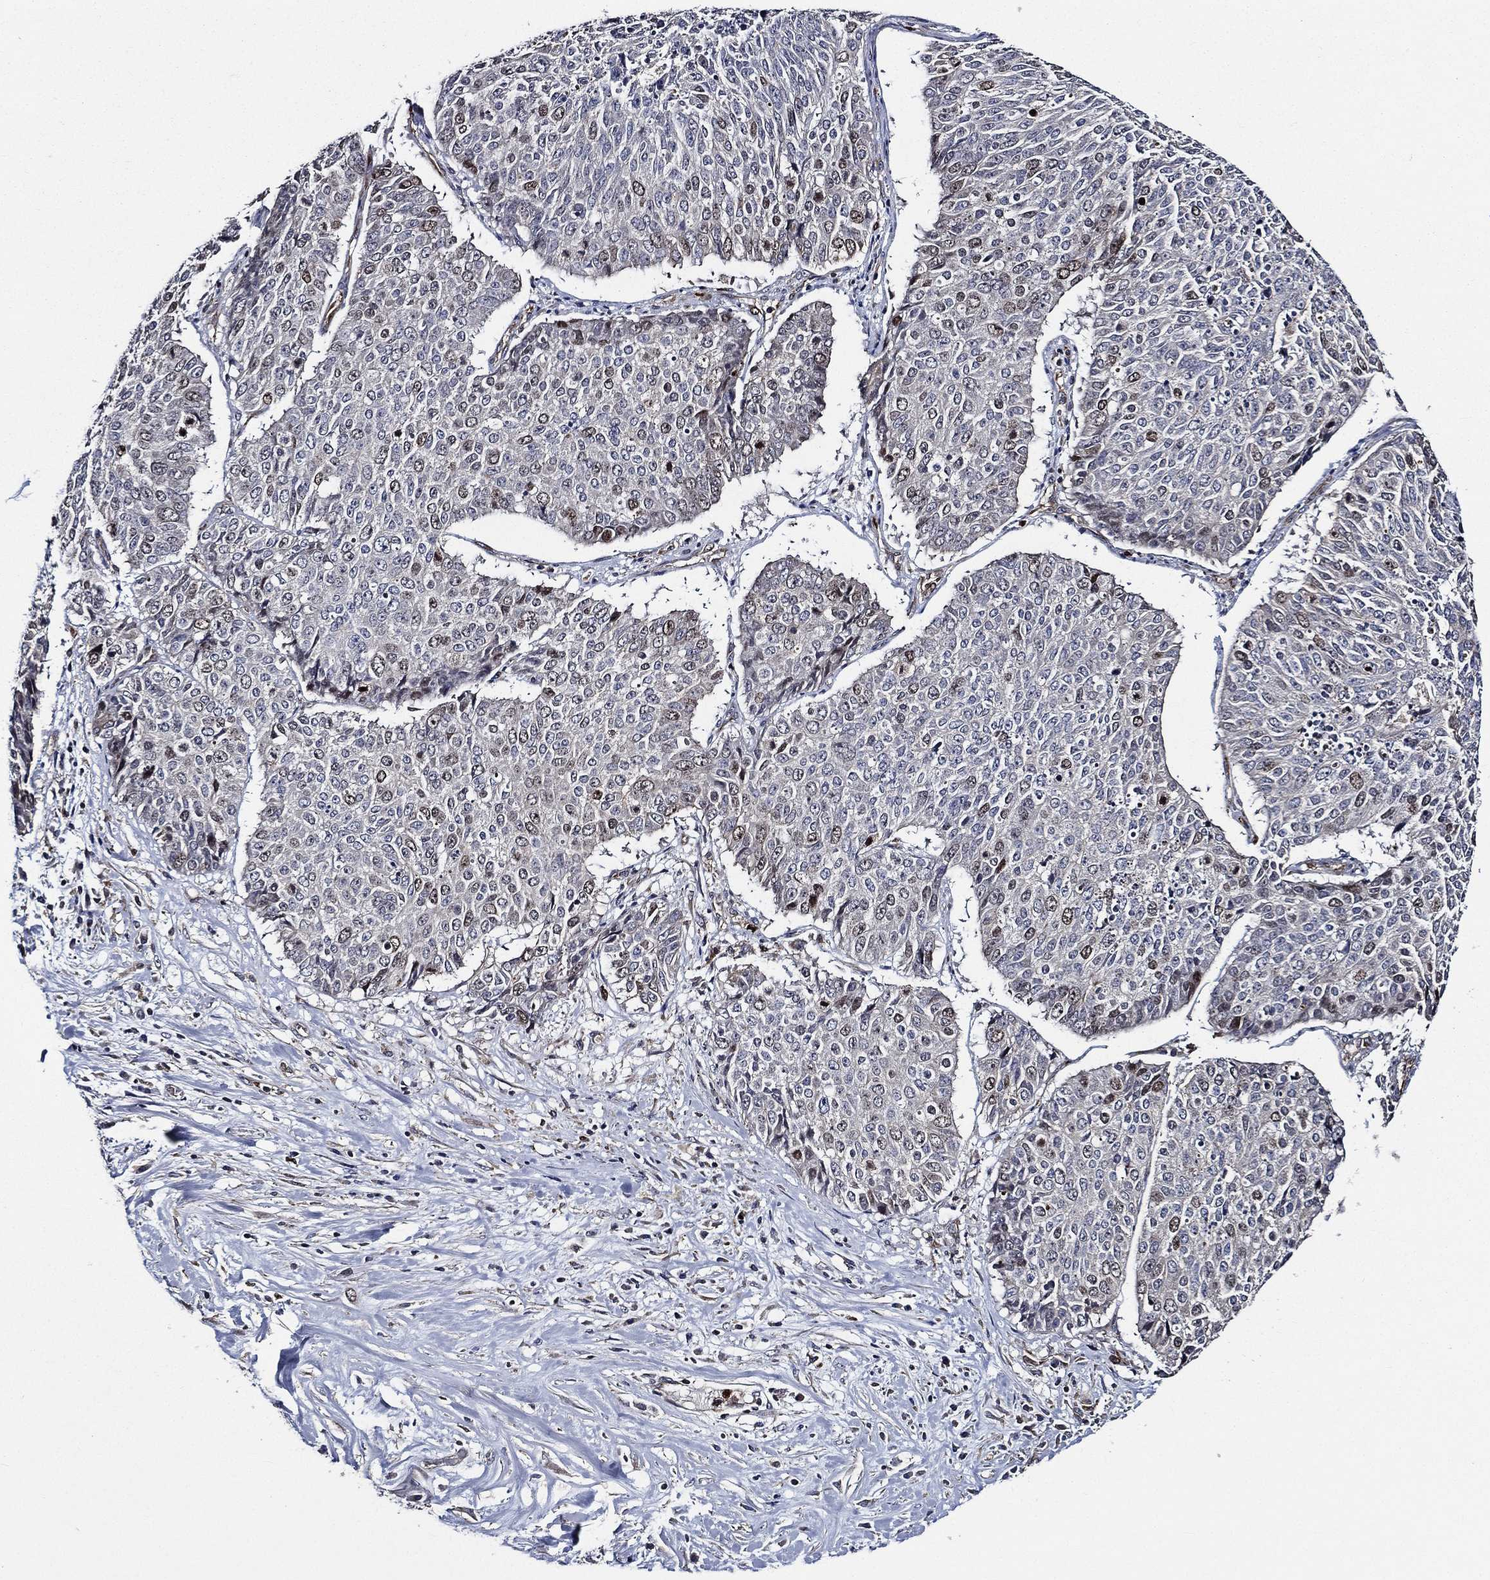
{"staining": {"intensity": "moderate", "quantity": "<25%", "location": "nuclear"}, "tissue": "lung cancer", "cell_type": "Tumor cells", "image_type": "cancer", "snomed": [{"axis": "morphology", "description": "Normal tissue, NOS"}, {"axis": "morphology", "description": "Squamous cell carcinoma, NOS"}, {"axis": "topography", "description": "Bronchus"}, {"axis": "topography", "description": "Lung"}], "caption": "High-power microscopy captured an immunohistochemistry (IHC) histopathology image of squamous cell carcinoma (lung), revealing moderate nuclear staining in approximately <25% of tumor cells.", "gene": "KIF20B", "patient": {"sex": "male", "age": 64}}